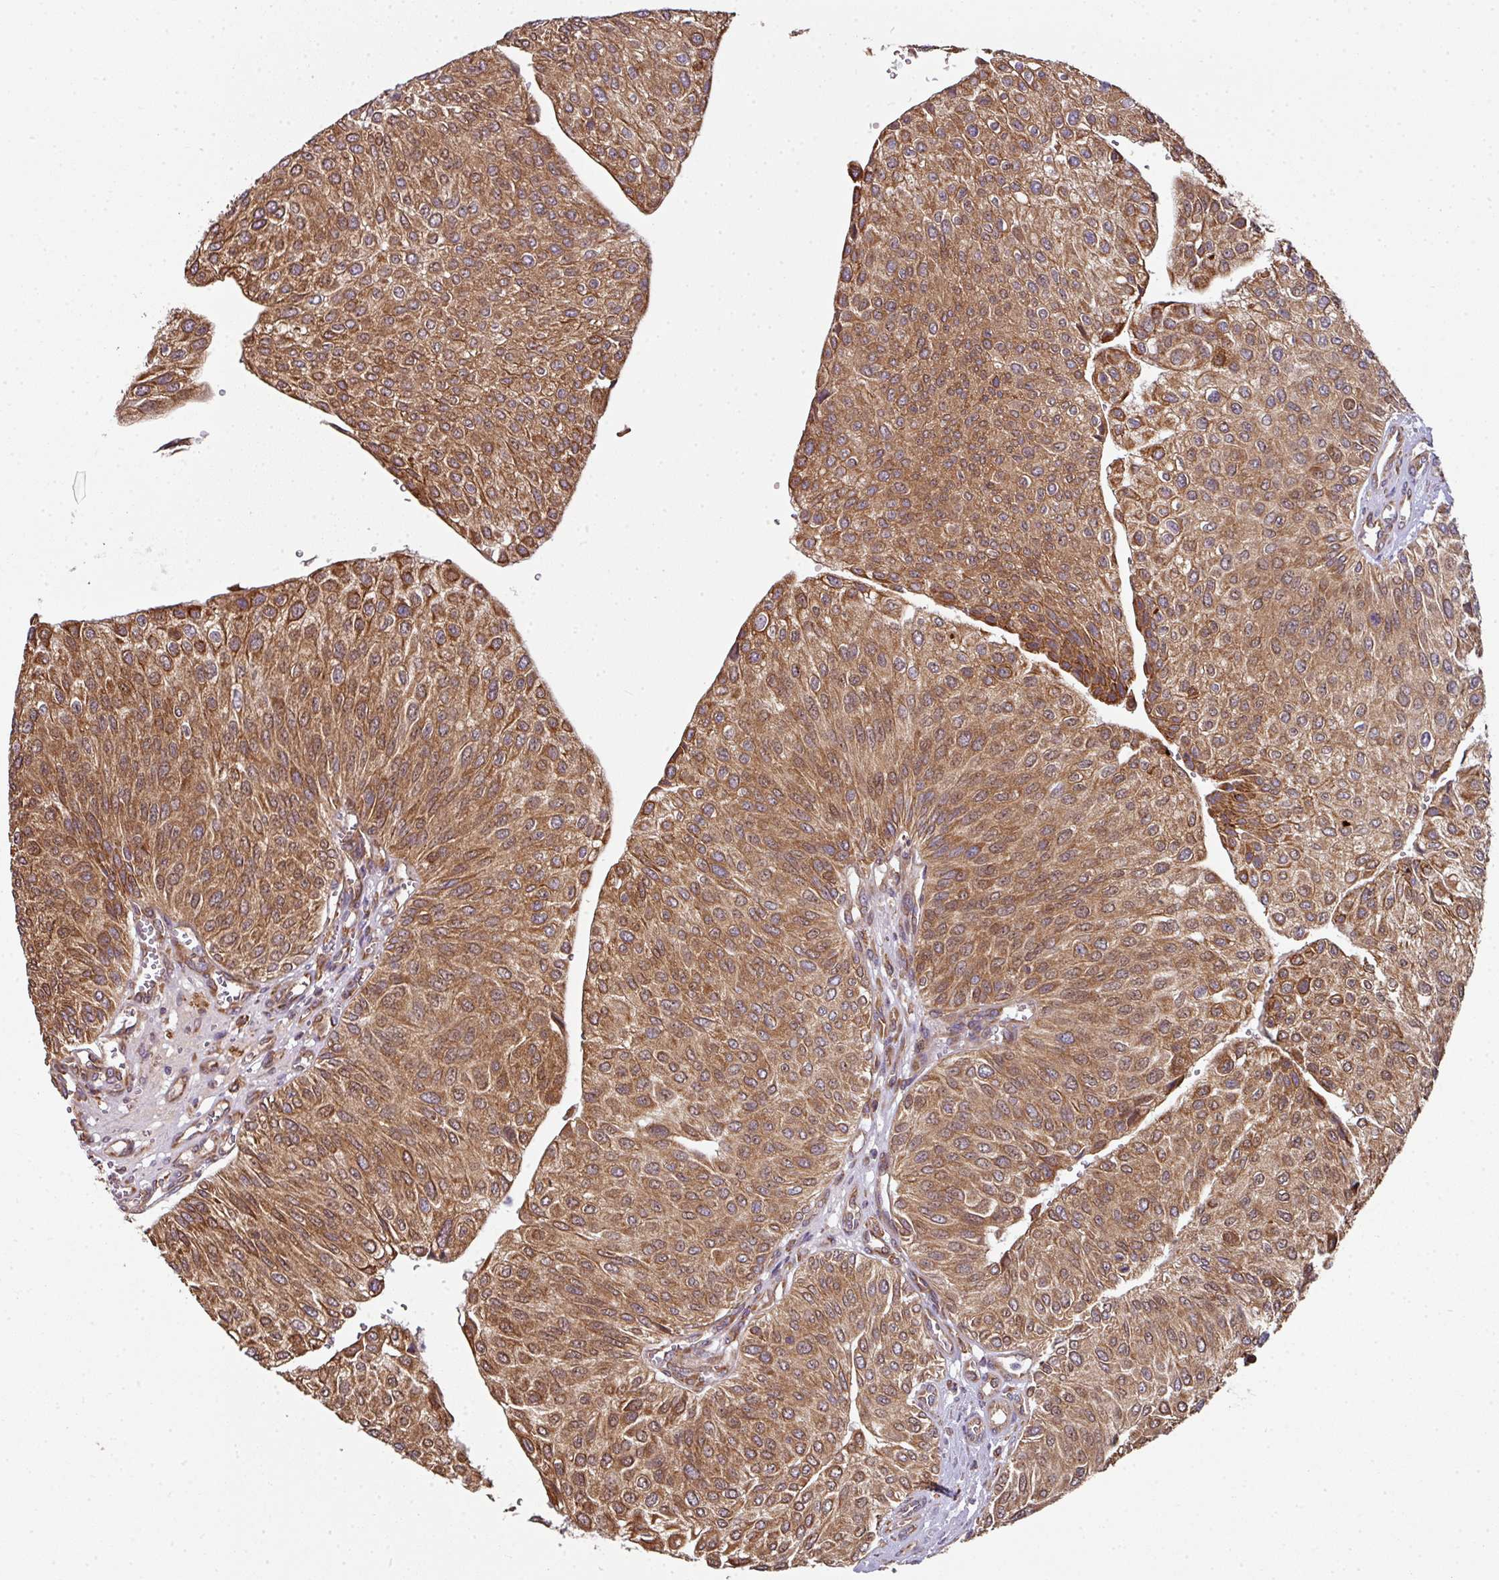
{"staining": {"intensity": "moderate", "quantity": ">75%", "location": "cytoplasmic/membranous"}, "tissue": "urothelial cancer", "cell_type": "Tumor cells", "image_type": "cancer", "snomed": [{"axis": "morphology", "description": "Urothelial carcinoma, NOS"}, {"axis": "topography", "description": "Urinary bladder"}], "caption": "Transitional cell carcinoma was stained to show a protein in brown. There is medium levels of moderate cytoplasmic/membranous staining in about >75% of tumor cells.", "gene": "FAT4", "patient": {"sex": "male", "age": 67}}